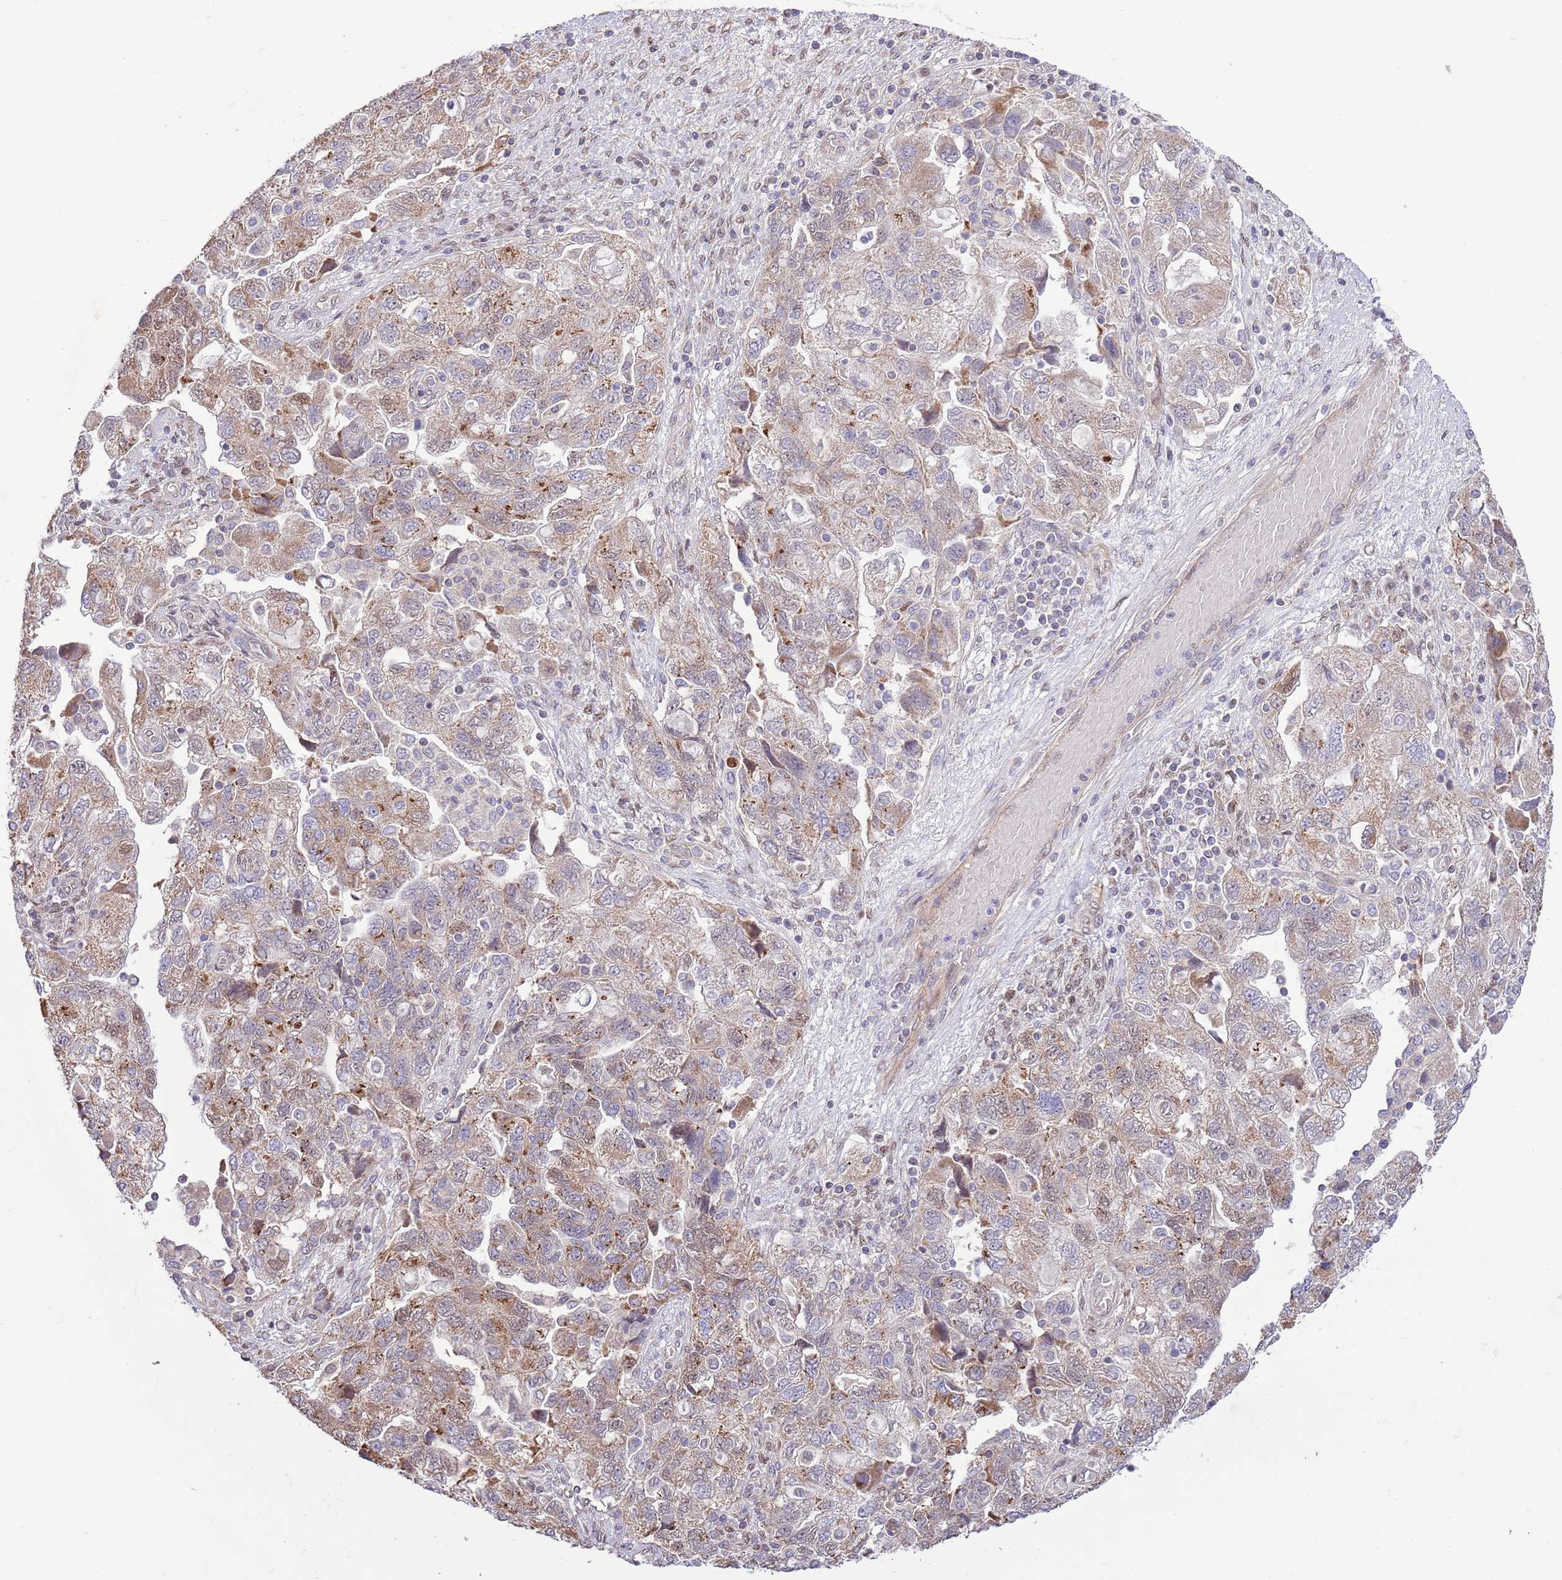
{"staining": {"intensity": "moderate", "quantity": "25%-75%", "location": "cytoplasmic/membranous"}, "tissue": "ovarian cancer", "cell_type": "Tumor cells", "image_type": "cancer", "snomed": [{"axis": "morphology", "description": "Carcinoma, NOS"}, {"axis": "morphology", "description": "Cystadenocarcinoma, serous, NOS"}, {"axis": "topography", "description": "Ovary"}], "caption": "Moderate cytoplasmic/membranous protein positivity is present in approximately 25%-75% of tumor cells in ovarian cancer (carcinoma).", "gene": "ARL2BP", "patient": {"sex": "female", "age": 69}}